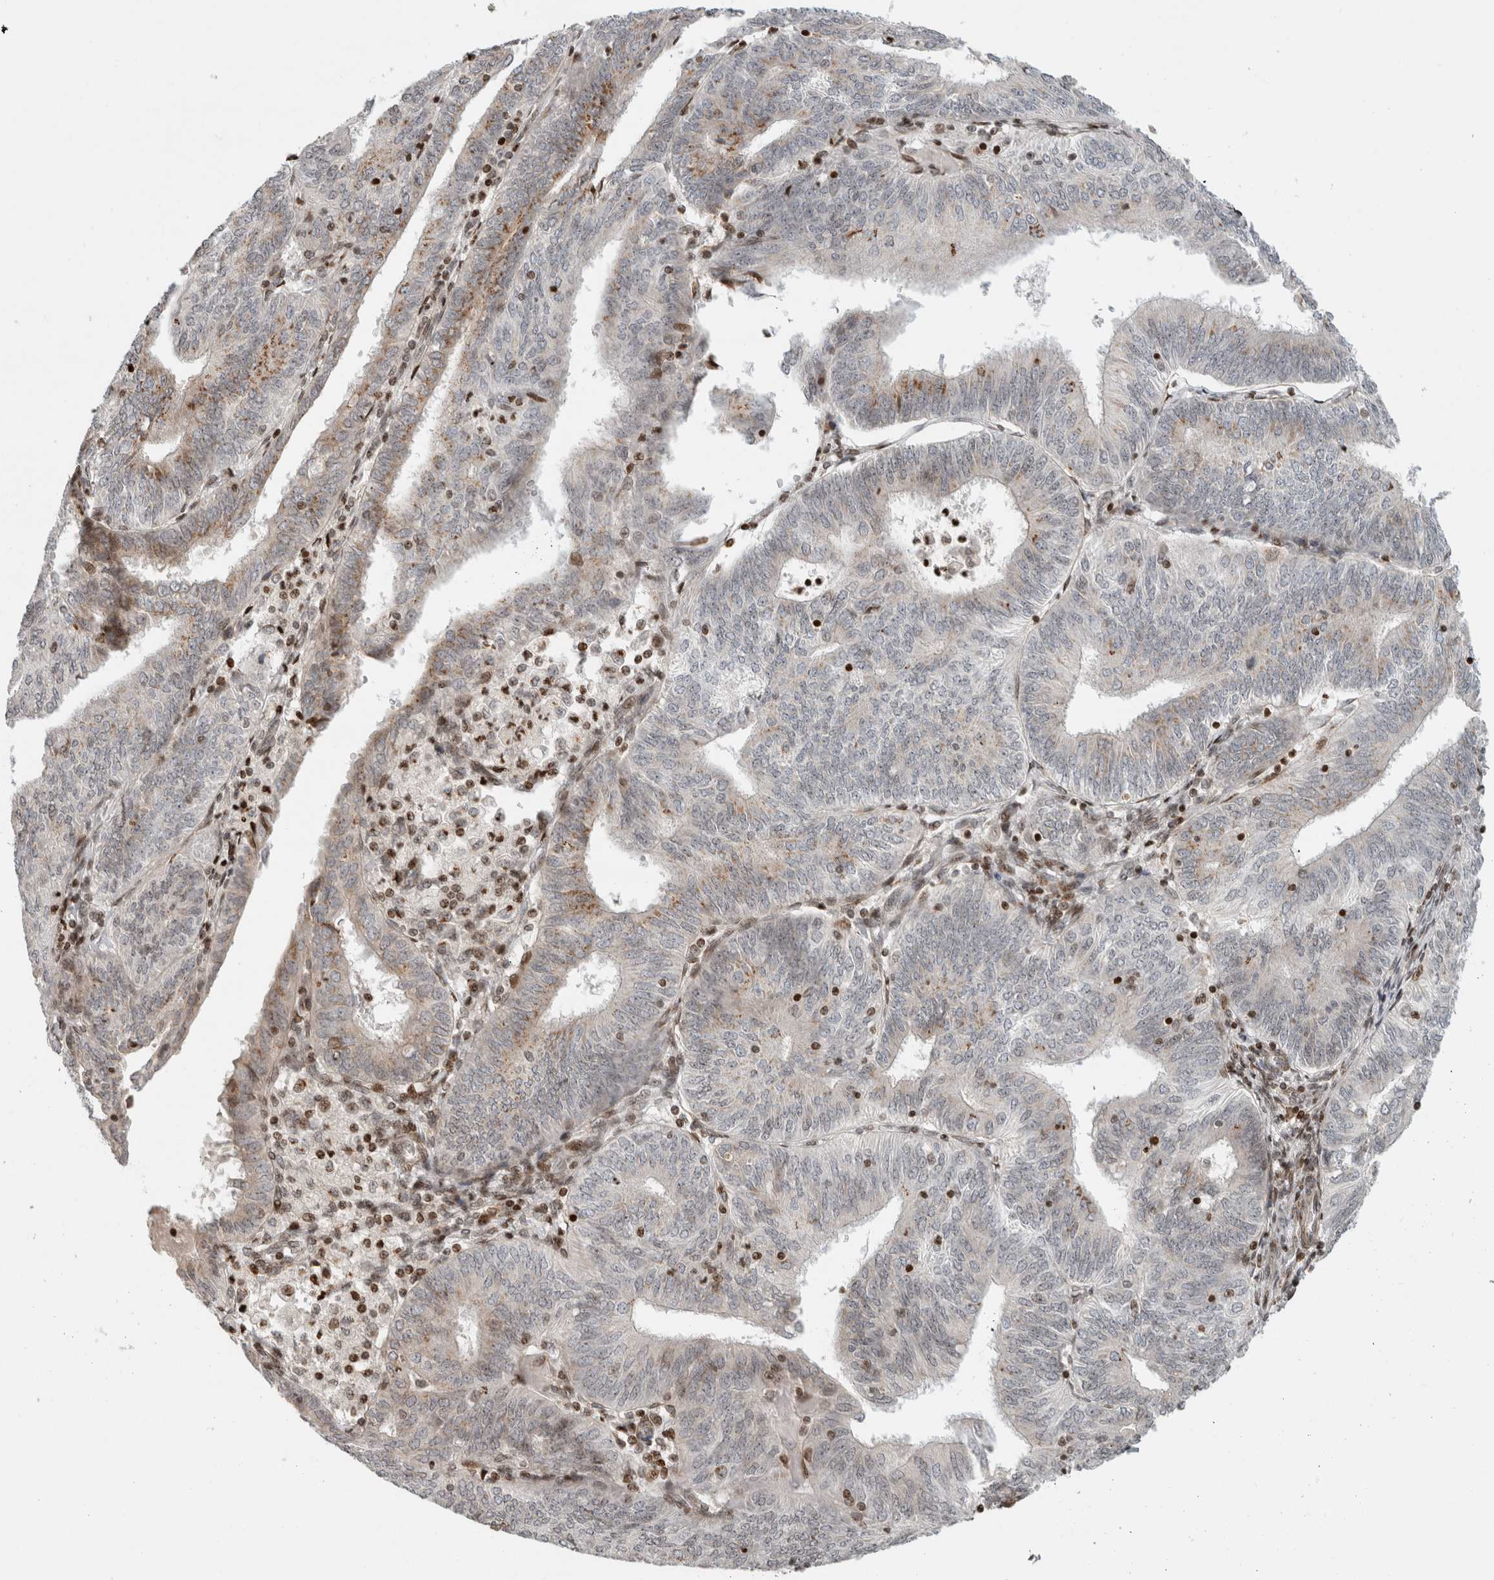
{"staining": {"intensity": "weak", "quantity": "<25%", "location": "cytoplasmic/membranous"}, "tissue": "endometrial cancer", "cell_type": "Tumor cells", "image_type": "cancer", "snomed": [{"axis": "morphology", "description": "Adenocarcinoma, NOS"}, {"axis": "topography", "description": "Endometrium"}], "caption": "Protein analysis of endometrial cancer shows no significant expression in tumor cells.", "gene": "GINS4", "patient": {"sex": "female", "age": 58}}